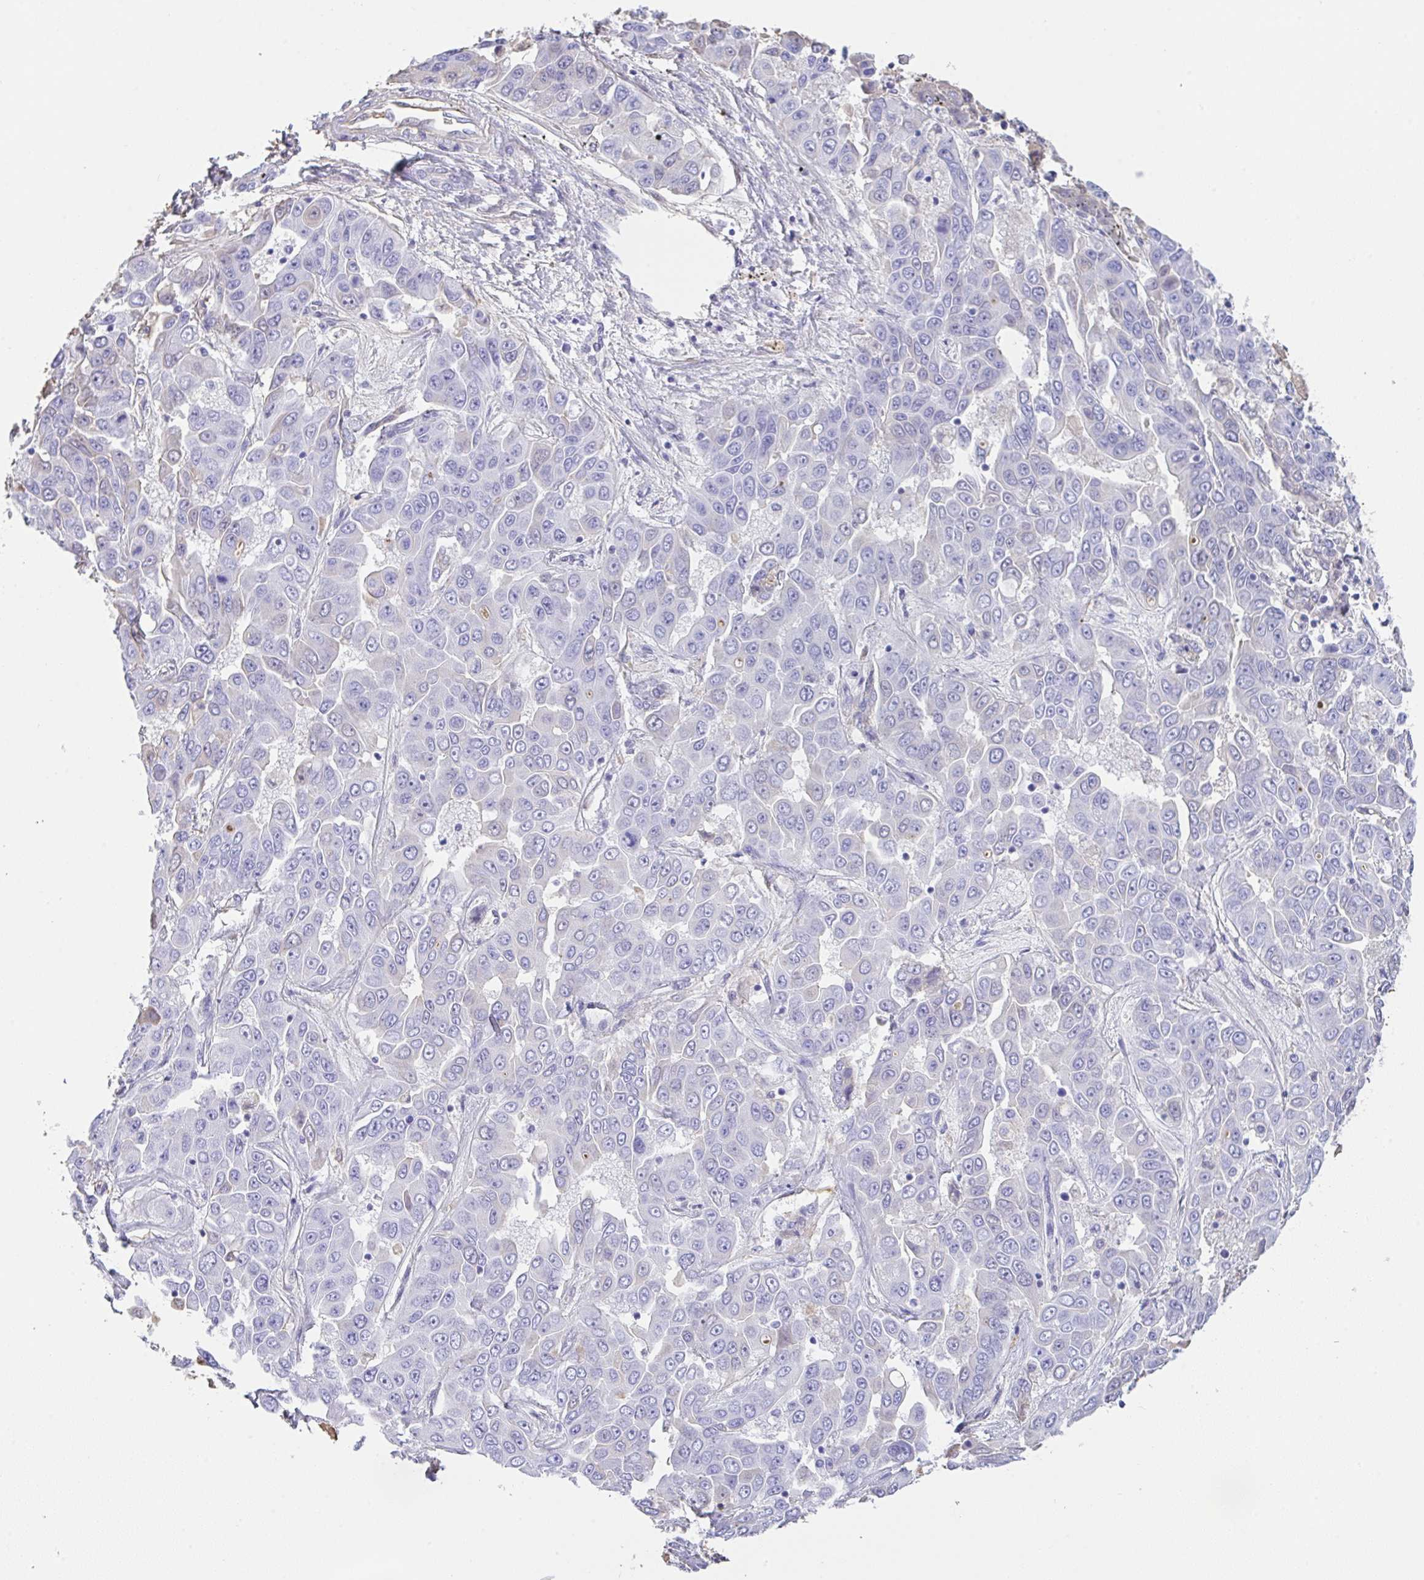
{"staining": {"intensity": "negative", "quantity": "none", "location": "none"}, "tissue": "liver cancer", "cell_type": "Tumor cells", "image_type": "cancer", "snomed": [{"axis": "morphology", "description": "Cholangiocarcinoma"}, {"axis": "topography", "description": "Liver"}], "caption": "Immunohistochemistry (IHC) image of human liver cholangiocarcinoma stained for a protein (brown), which exhibits no staining in tumor cells. Brightfield microscopy of immunohistochemistry stained with DAB (brown) and hematoxylin (blue), captured at high magnification.", "gene": "HOXC12", "patient": {"sex": "female", "age": 52}}